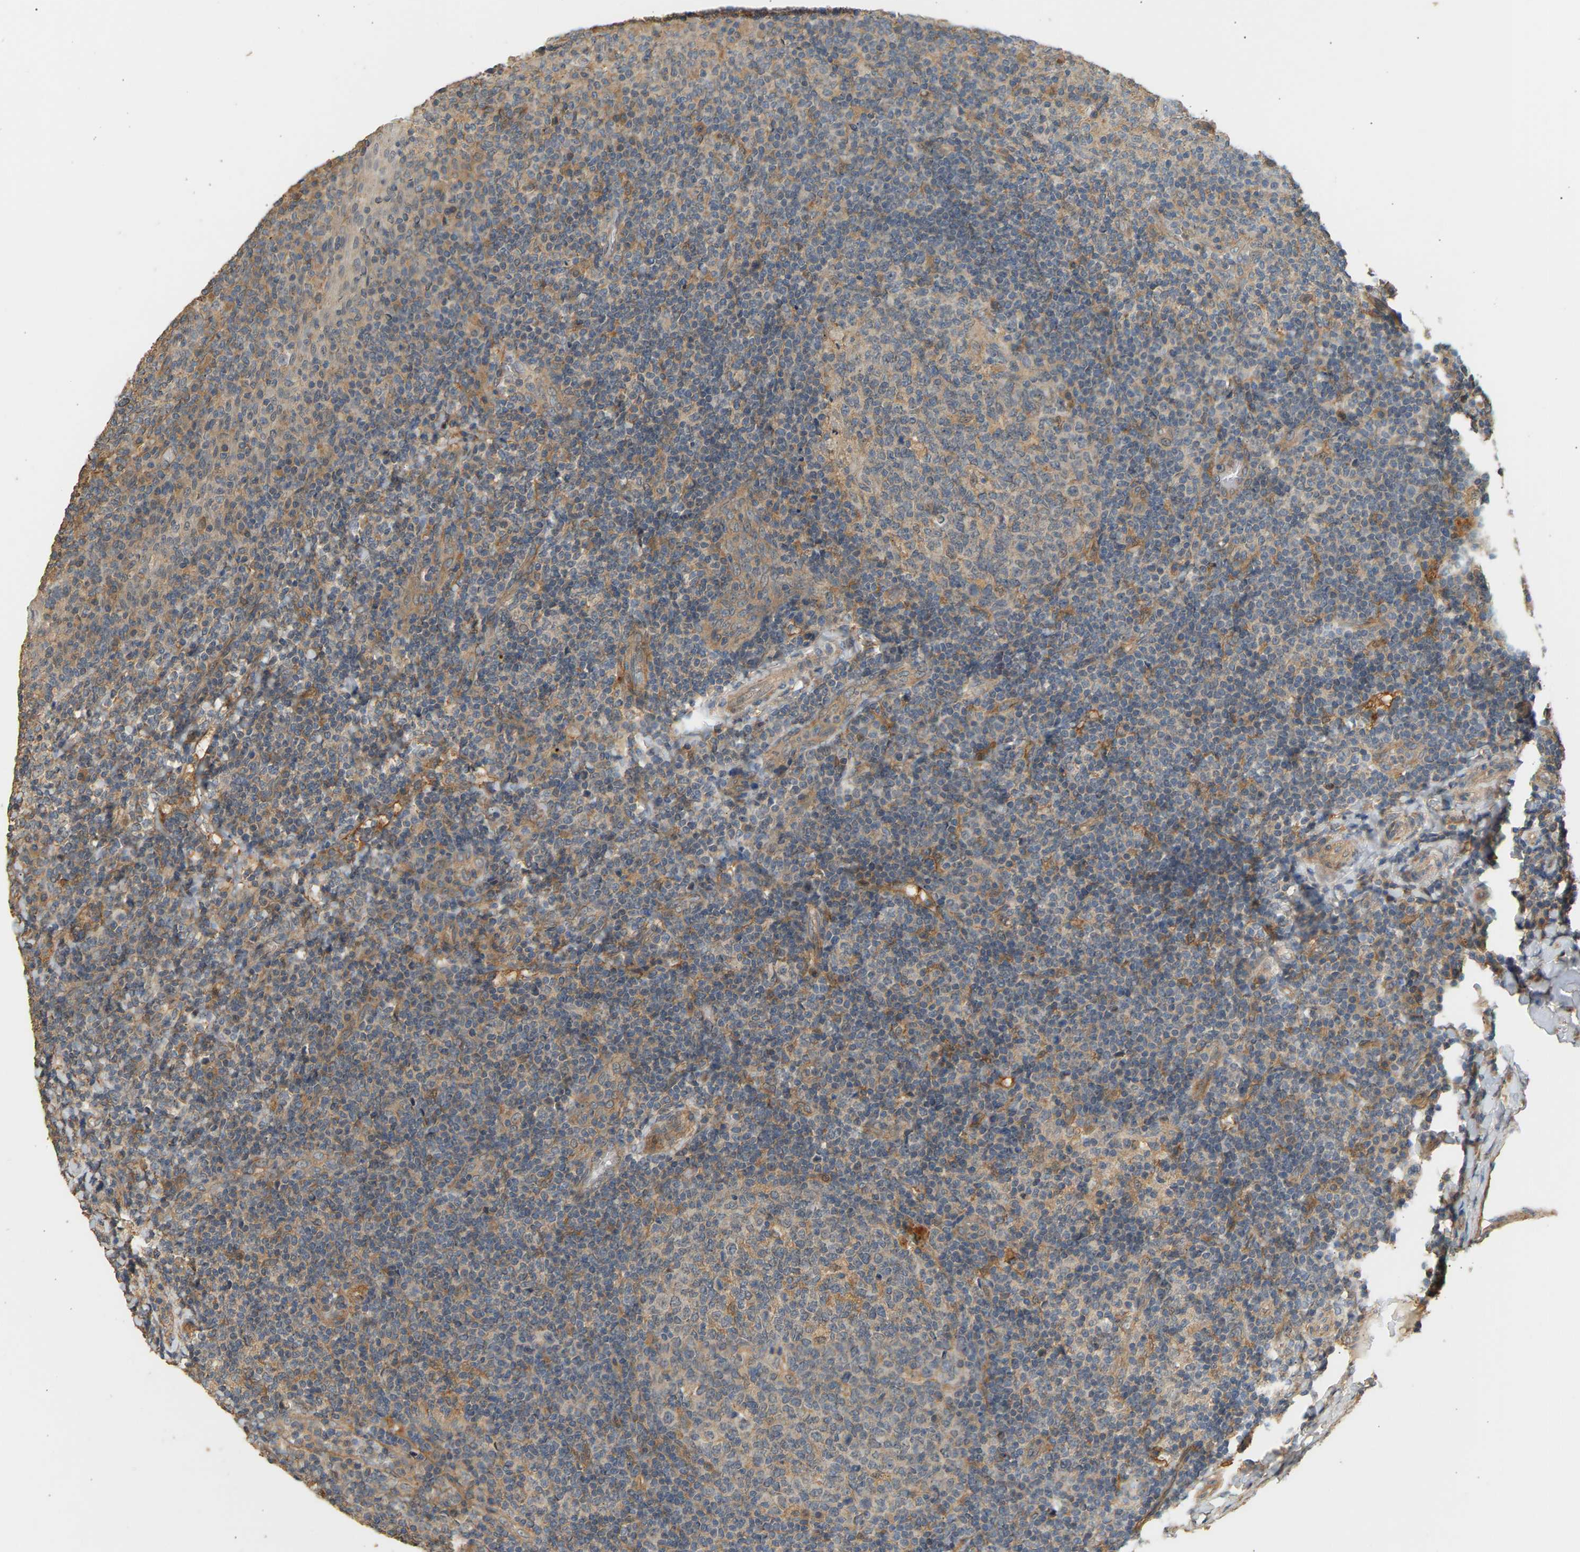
{"staining": {"intensity": "moderate", "quantity": "25%-75%", "location": "cytoplasmic/membranous"}, "tissue": "tonsil", "cell_type": "Germinal center cells", "image_type": "normal", "snomed": [{"axis": "morphology", "description": "Normal tissue, NOS"}, {"axis": "topography", "description": "Tonsil"}], "caption": "Immunohistochemistry (IHC) photomicrograph of benign tonsil stained for a protein (brown), which displays medium levels of moderate cytoplasmic/membranous expression in about 25%-75% of germinal center cells.", "gene": "RGL1", "patient": {"sex": "female", "age": 19}}